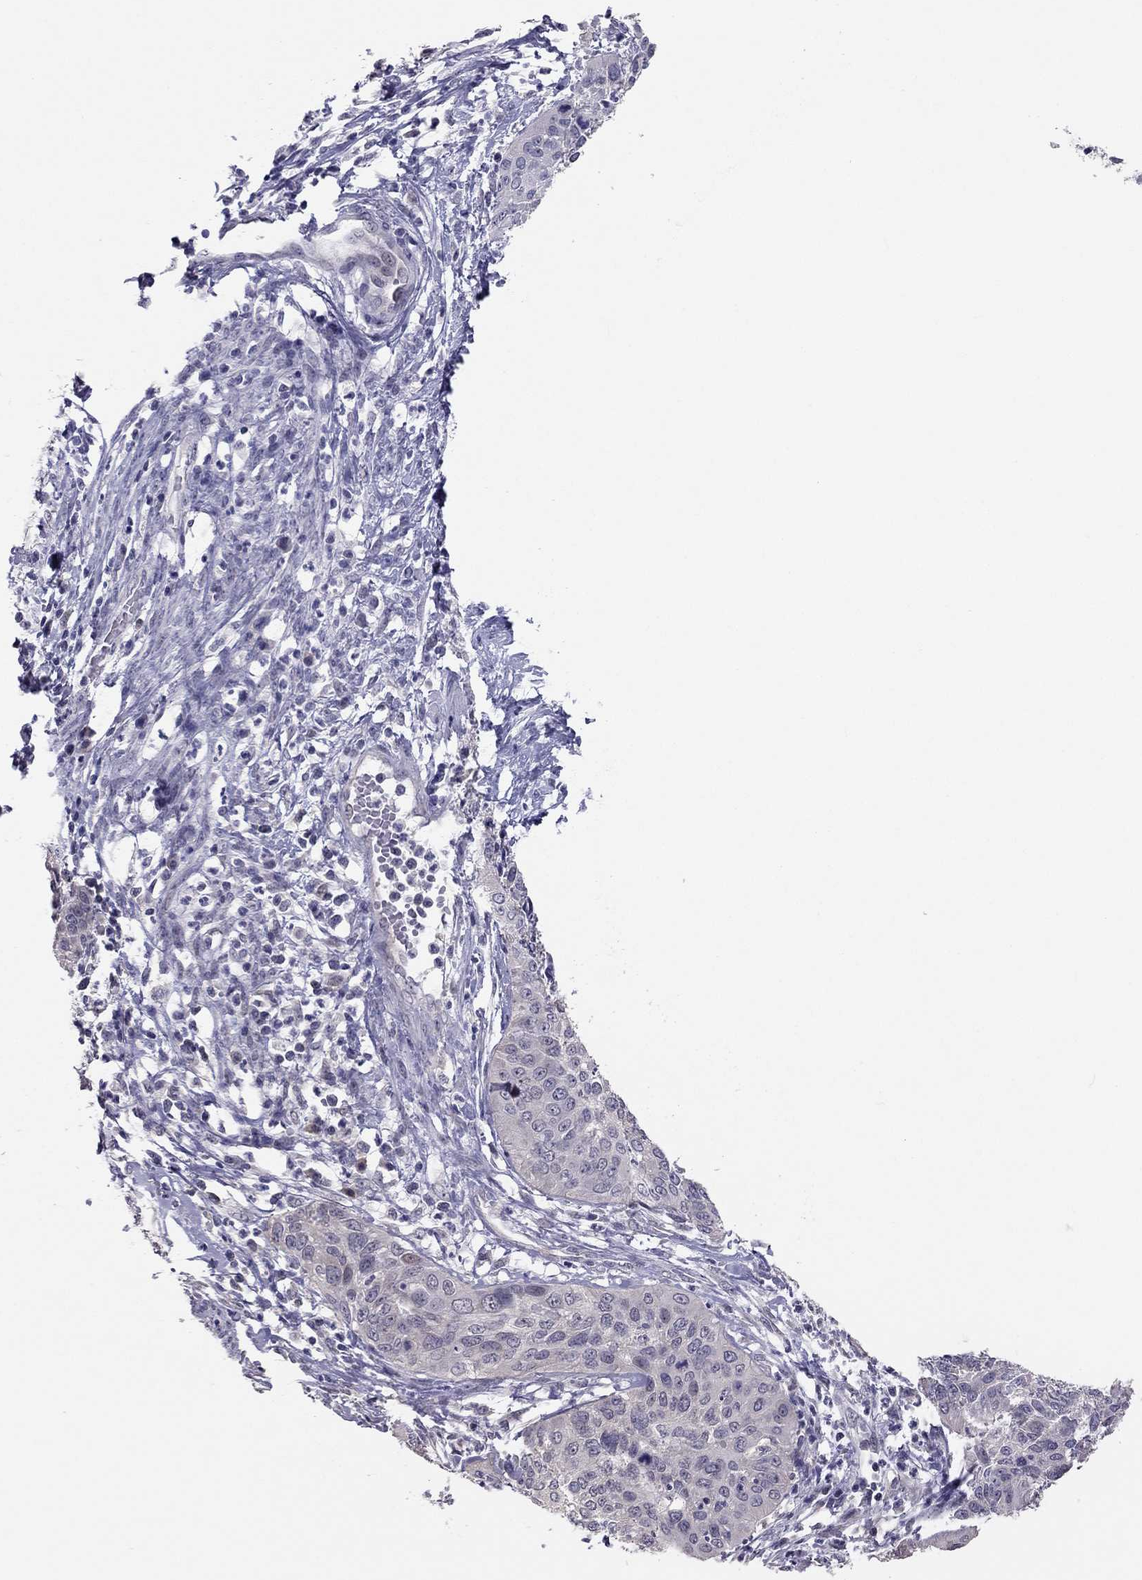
{"staining": {"intensity": "negative", "quantity": "none", "location": "none"}, "tissue": "cervical cancer", "cell_type": "Tumor cells", "image_type": "cancer", "snomed": [{"axis": "morphology", "description": "Normal tissue, NOS"}, {"axis": "morphology", "description": "Squamous cell carcinoma, NOS"}, {"axis": "topography", "description": "Cervix"}], "caption": "High power microscopy histopathology image of an immunohistochemistry (IHC) photomicrograph of cervical cancer (squamous cell carcinoma), revealing no significant expression in tumor cells. (Immunohistochemistry, brightfield microscopy, high magnification).", "gene": "HSF2BP", "patient": {"sex": "female", "age": 39}}